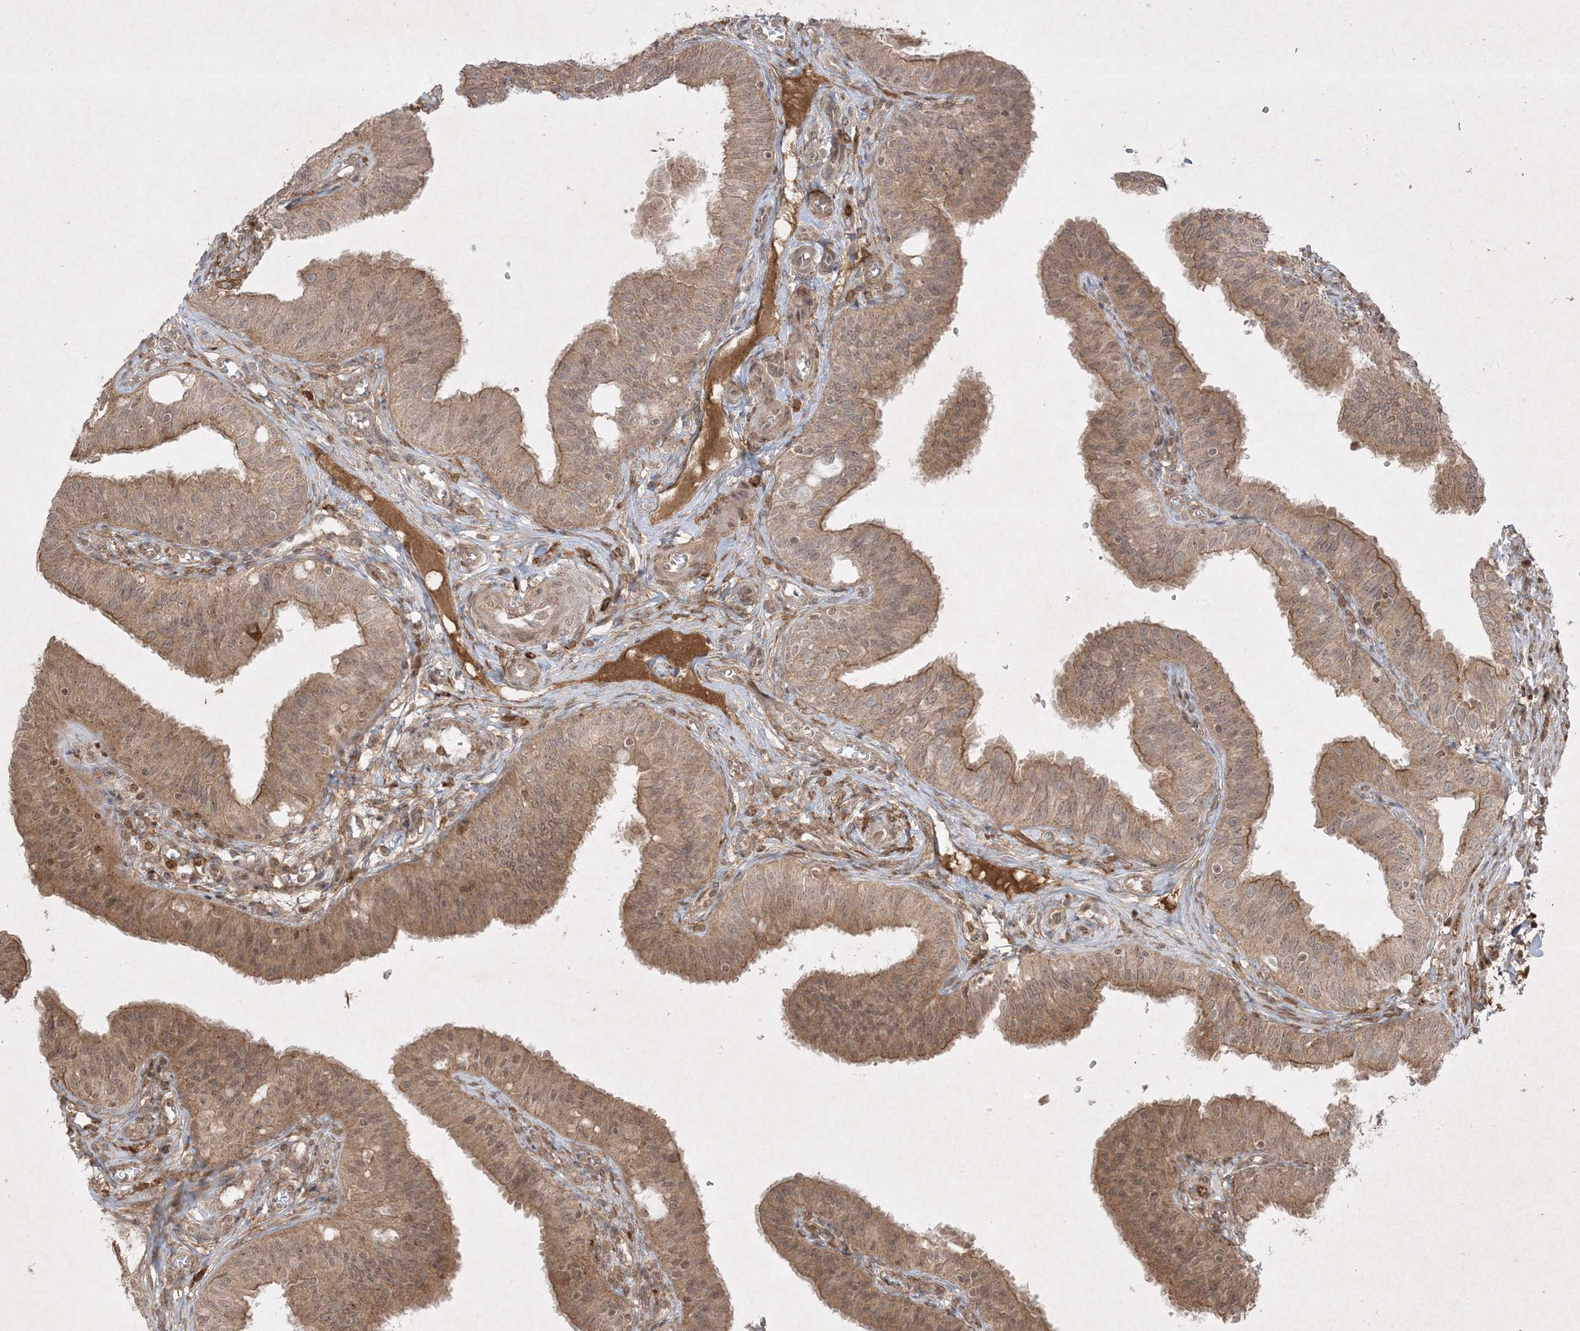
{"staining": {"intensity": "moderate", "quantity": "25%-75%", "location": "cytoplasmic/membranous"}, "tissue": "fallopian tube", "cell_type": "Glandular cells", "image_type": "normal", "snomed": [{"axis": "morphology", "description": "Normal tissue, NOS"}, {"axis": "topography", "description": "Fallopian tube"}, {"axis": "topography", "description": "Ovary"}], "caption": "Fallopian tube stained for a protein (brown) exhibits moderate cytoplasmic/membranous positive expression in about 25%-75% of glandular cells.", "gene": "PTK6", "patient": {"sex": "female", "age": 42}}